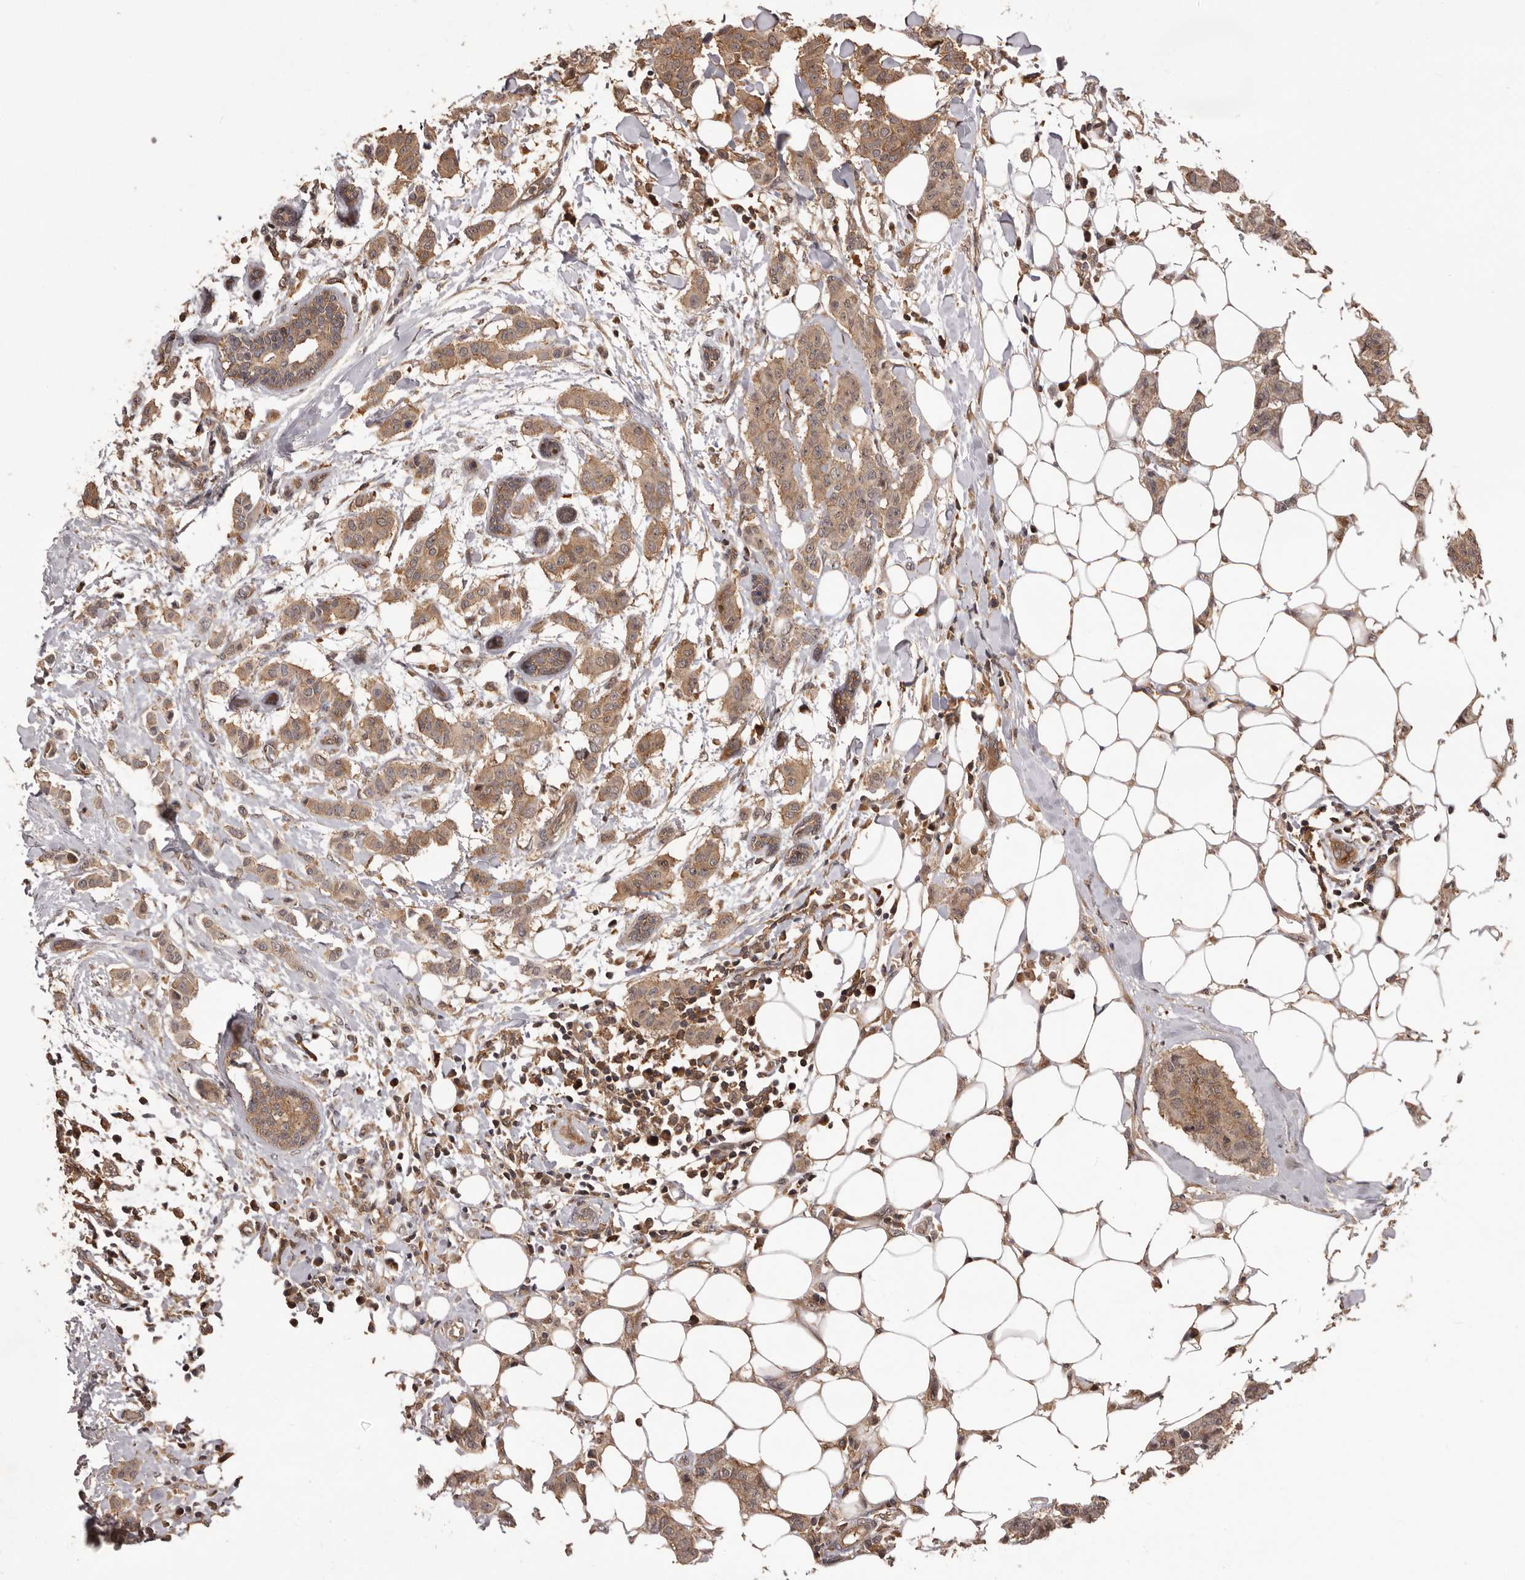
{"staining": {"intensity": "moderate", "quantity": ">75%", "location": "cytoplasmic/membranous"}, "tissue": "breast cancer", "cell_type": "Tumor cells", "image_type": "cancer", "snomed": [{"axis": "morphology", "description": "Duct carcinoma"}, {"axis": "topography", "description": "Breast"}], "caption": "Breast cancer (infiltrating ductal carcinoma) was stained to show a protein in brown. There is medium levels of moderate cytoplasmic/membranous positivity in about >75% of tumor cells.", "gene": "HBS1L", "patient": {"sex": "female", "age": 40}}